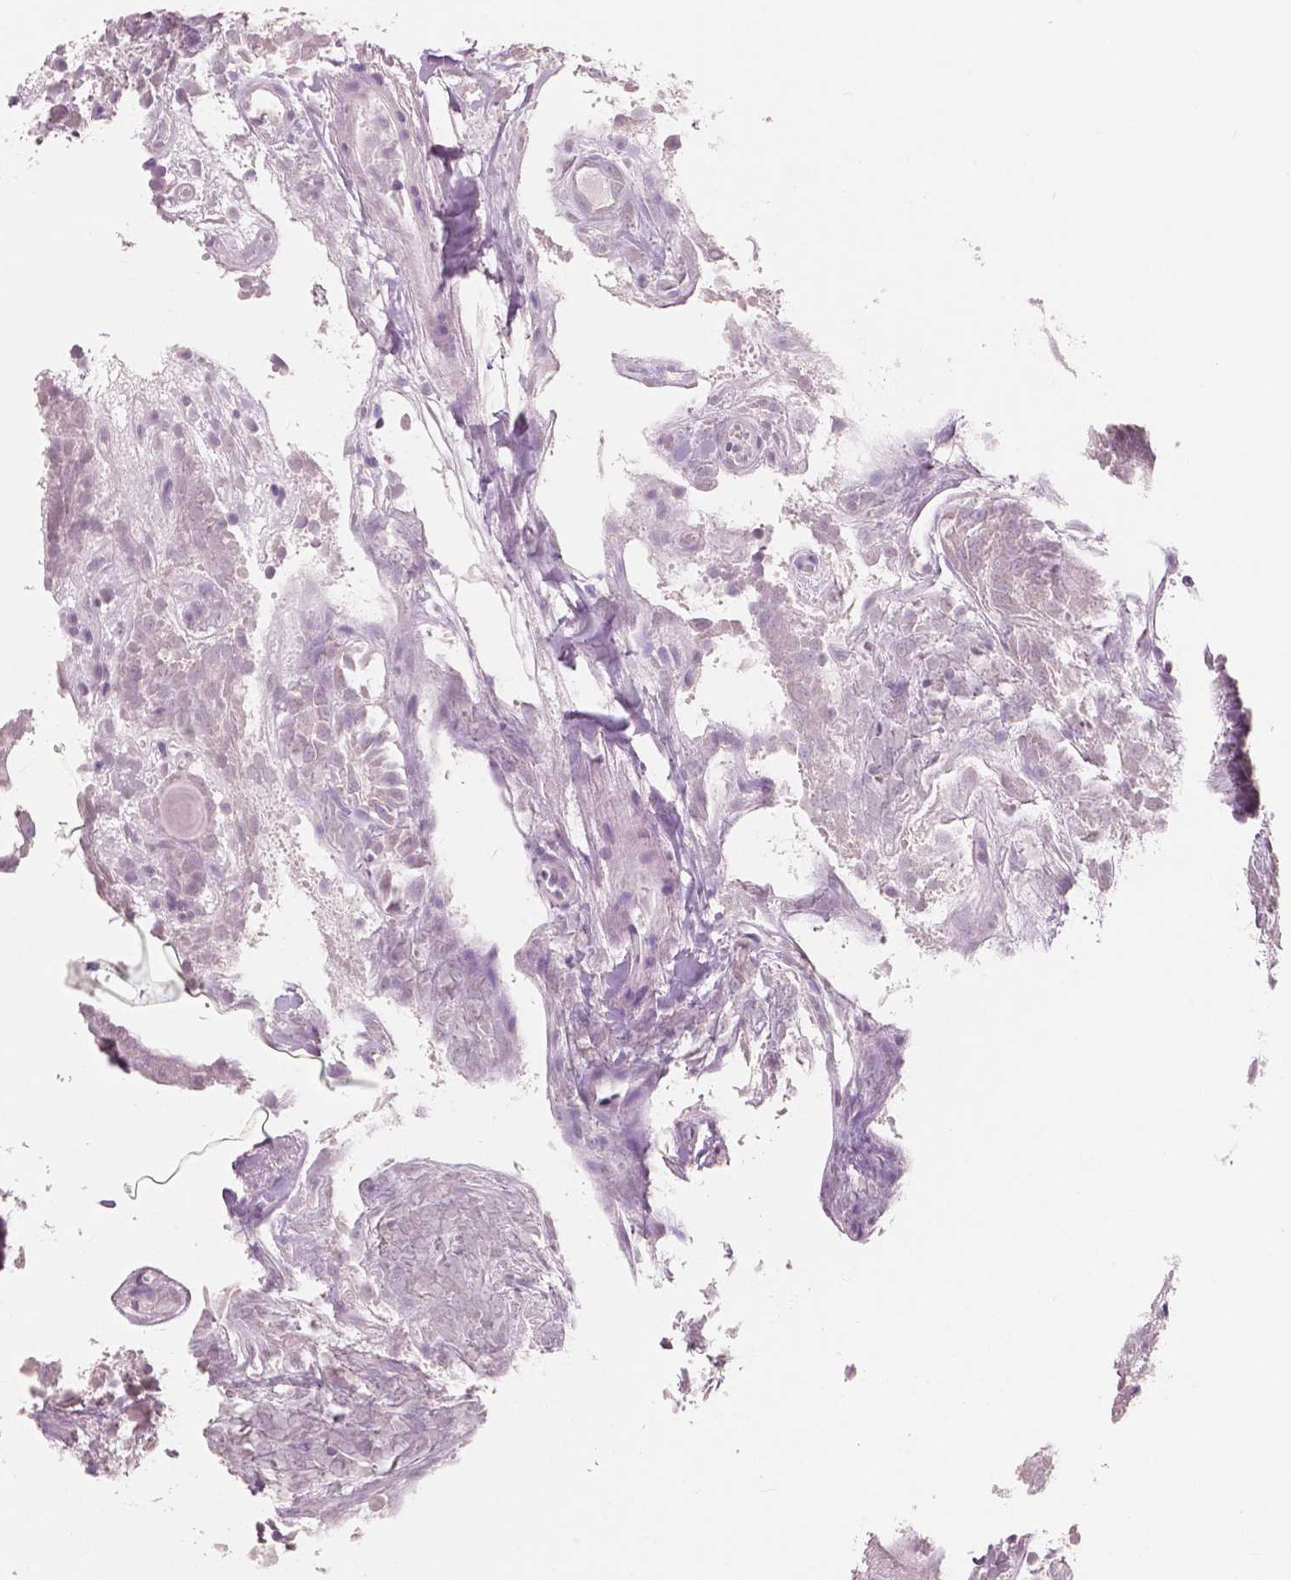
{"staining": {"intensity": "negative", "quantity": "none", "location": "none"}, "tissue": "thyroid cancer", "cell_type": "Tumor cells", "image_type": "cancer", "snomed": [{"axis": "morphology", "description": "Papillary adenocarcinoma, NOS"}, {"axis": "topography", "description": "Thyroid gland"}], "caption": "A high-resolution photomicrograph shows IHC staining of thyroid cancer (papillary adenocarcinoma), which shows no significant staining in tumor cells.", "gene": "NECAB1", "patient": {"sex": "female", "age": 37}}